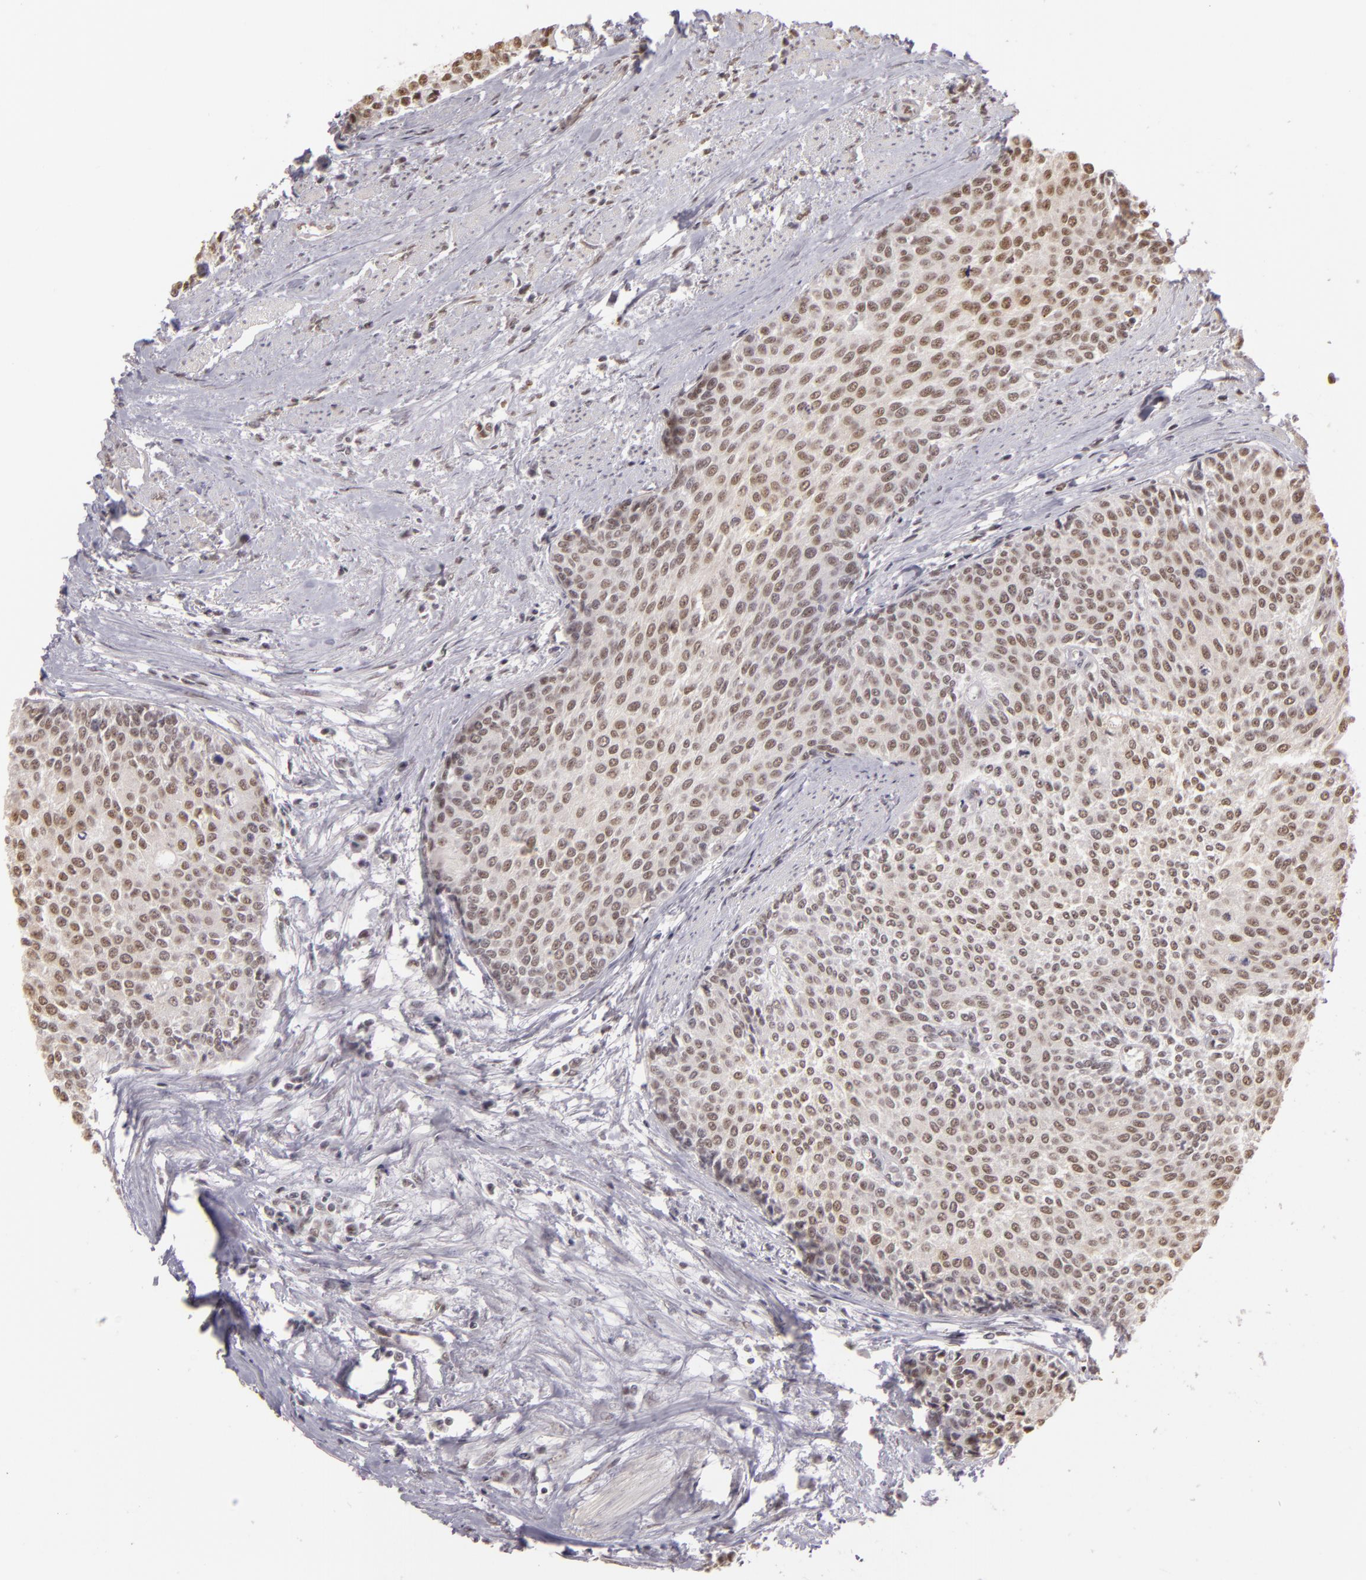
{"staining": {"intensity": "weak", "quantity": "25%-75%", "location": "nuclear"}, "tissue": "urothelial cancer", "cell_type": "Tumor cells", "image_type": "cancer", "snomed": [{"axis": "morphology", "description": "Urothelial carcinoma, Low grade"}, {"axis": "topography", "description": "Urinary bladder"}], "caption": "About 25%-75% of tumor cells in human urothelial carcinoma (low-grade) demonstrate weak nuclear protein expression as visualized by brown immunohistochemical staining.", "gene": "INTS6", "patient": {"sex": "female", "age": 73}}